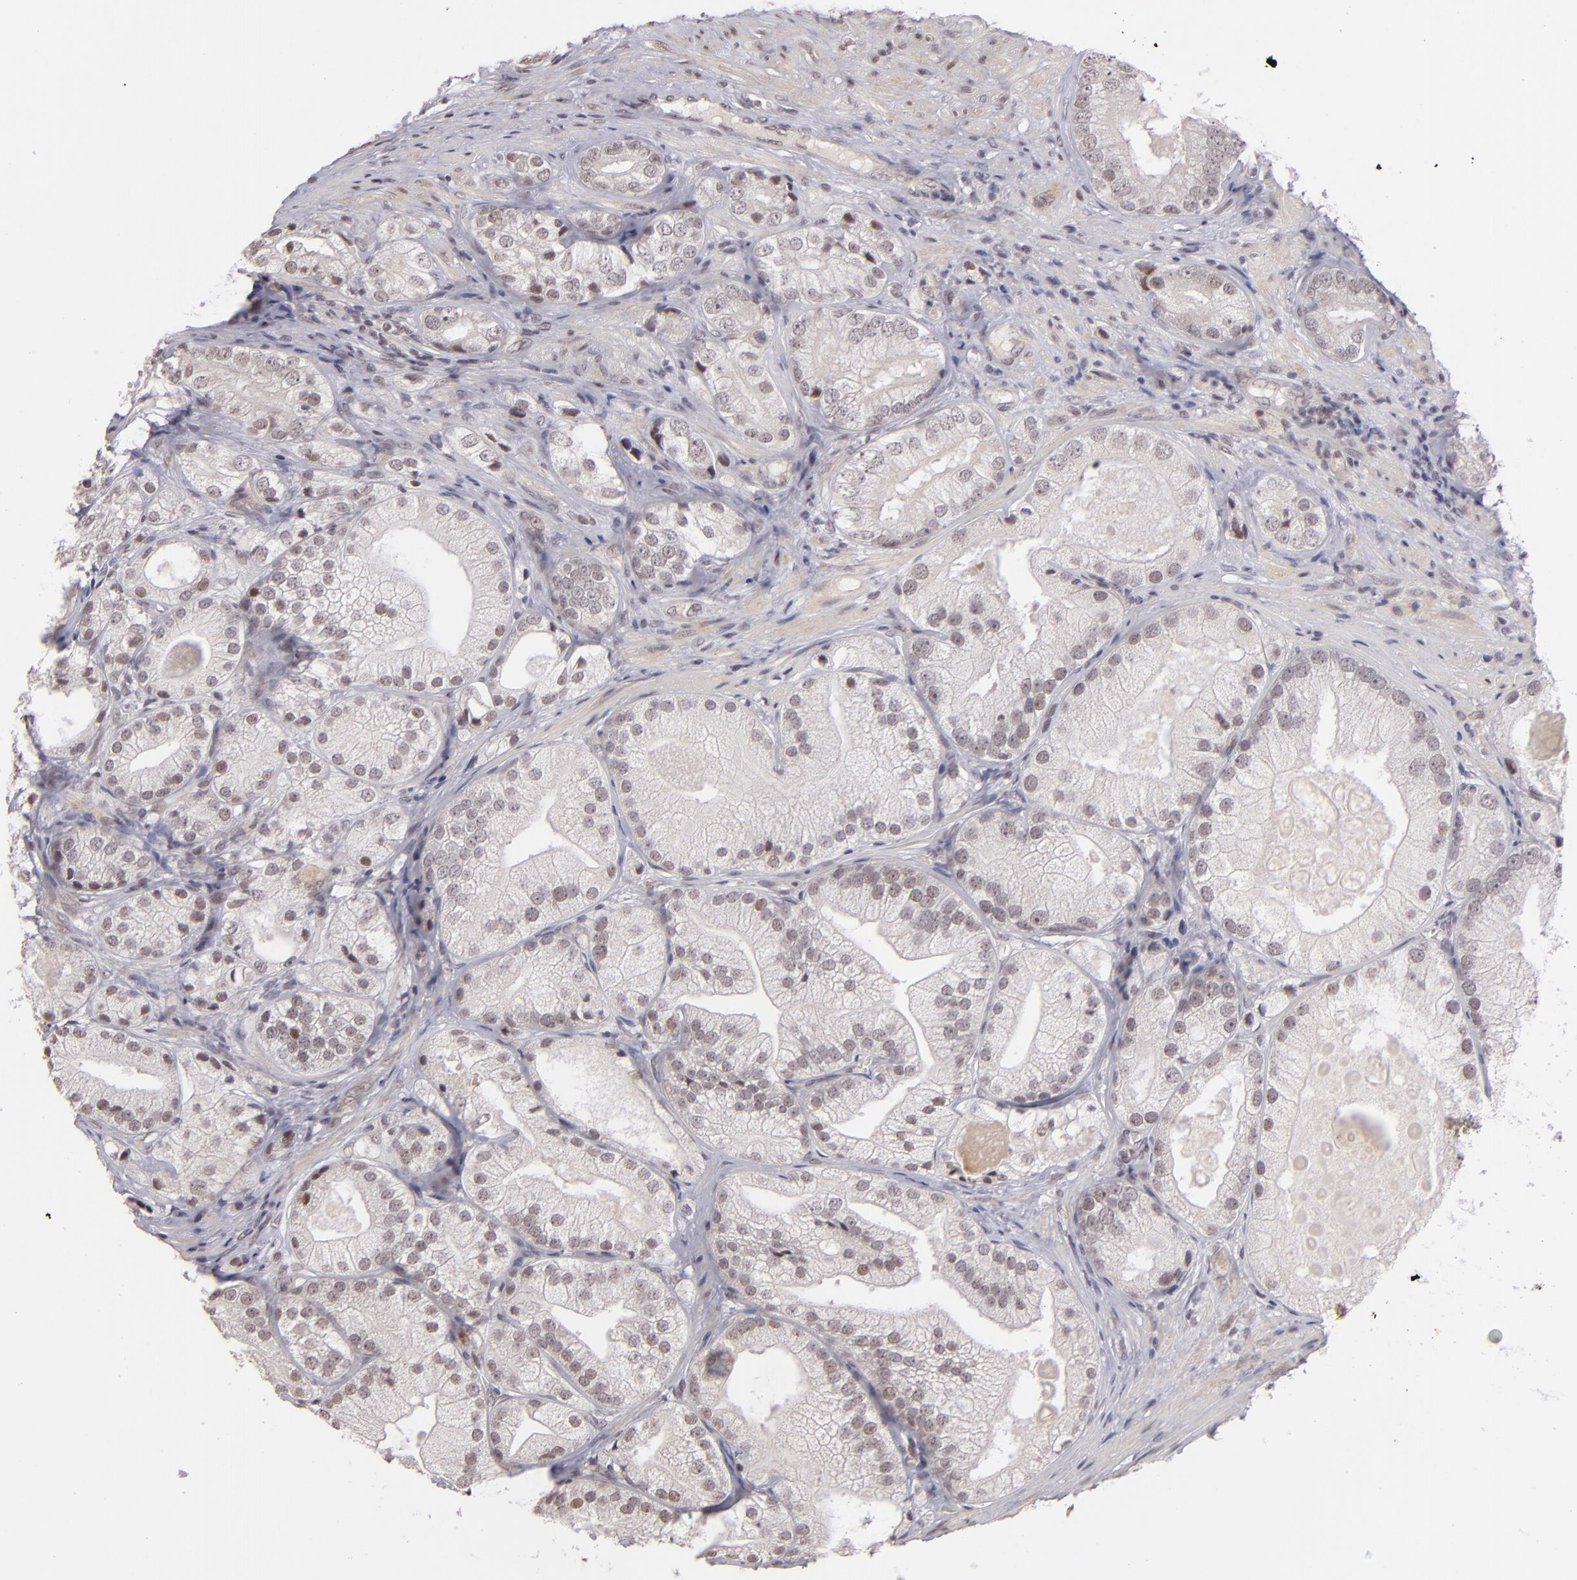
{"staining": {"intensity": "weak", "quantity": "<25%", "location": "nuclear"}, "tissue": "prostate cancer", "cell_type": "Tumor cells", "image_type": "cancer", "snomed": [{"axis": "morphology", "description": "Adenocarcinoma, Low grade"}, {"axis": "topography", "description": "Prostate"}], "caption": "Prostate cancer (low-grade adenocarcinoma) was stained to show a protein in brown. There is no significant expression in tumor cells.", "gene": "RARB", "patient": {"sex": "male", "age": 69}}